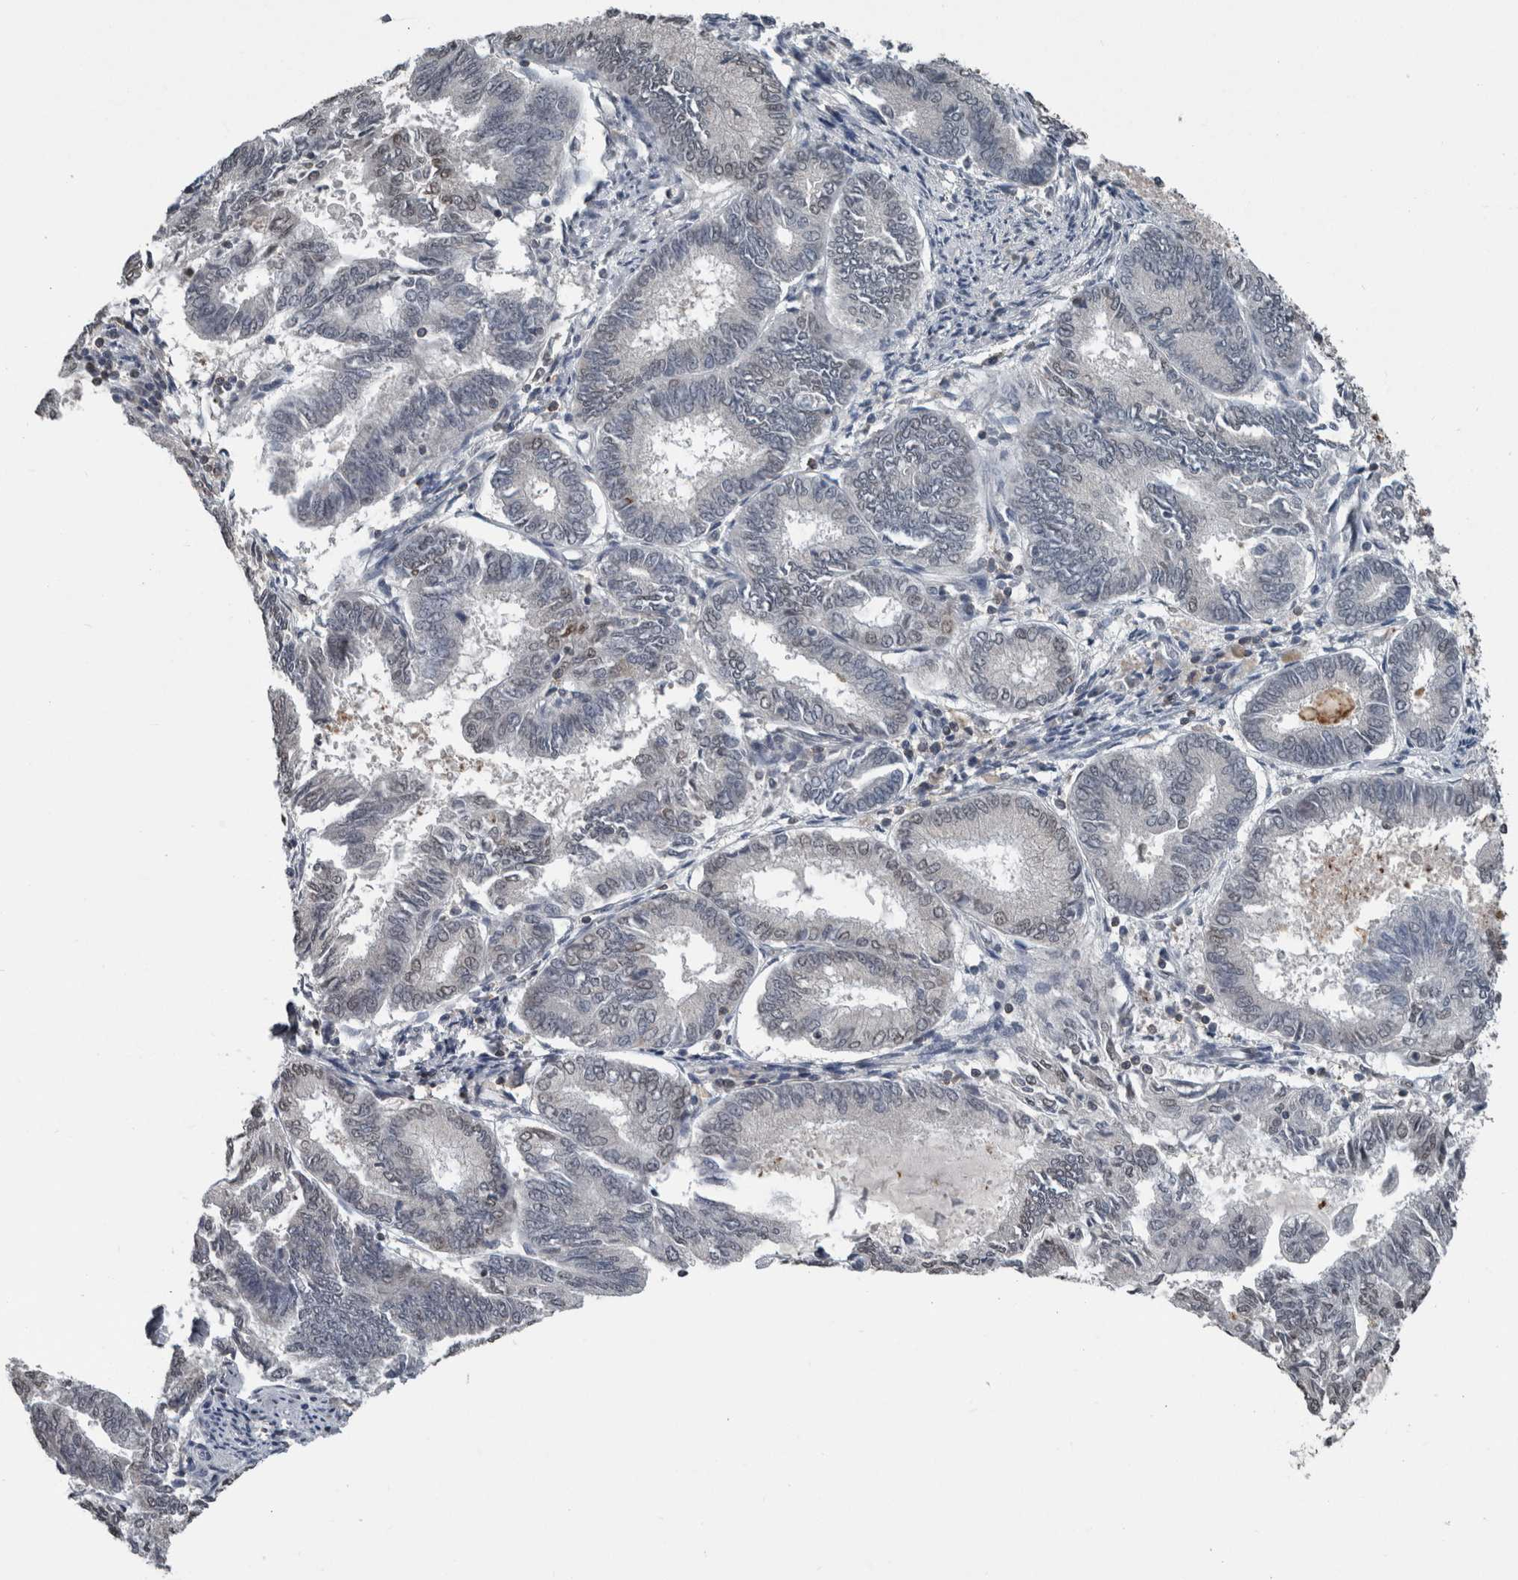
{"staining": {"intensity": "weak", "quantity": "<25%", "location": "nuclear"}, "tissue": "endometrial cancer", "cell_type": "Tumor cells", "image_type": "cancer", "snomed": [{"axis": "morphology", "description": "Adenocarcinoma, NOS"}, {"axis": "topography", "description": "Endometrium"}], "caption": "Human endometrial adenocarcinoma stained for a protein using immunohistochemistry (IHC) reveals no expression in tumor cells.", "gene": "MAFF", "patient": {"sex": "female", "age": 86}}